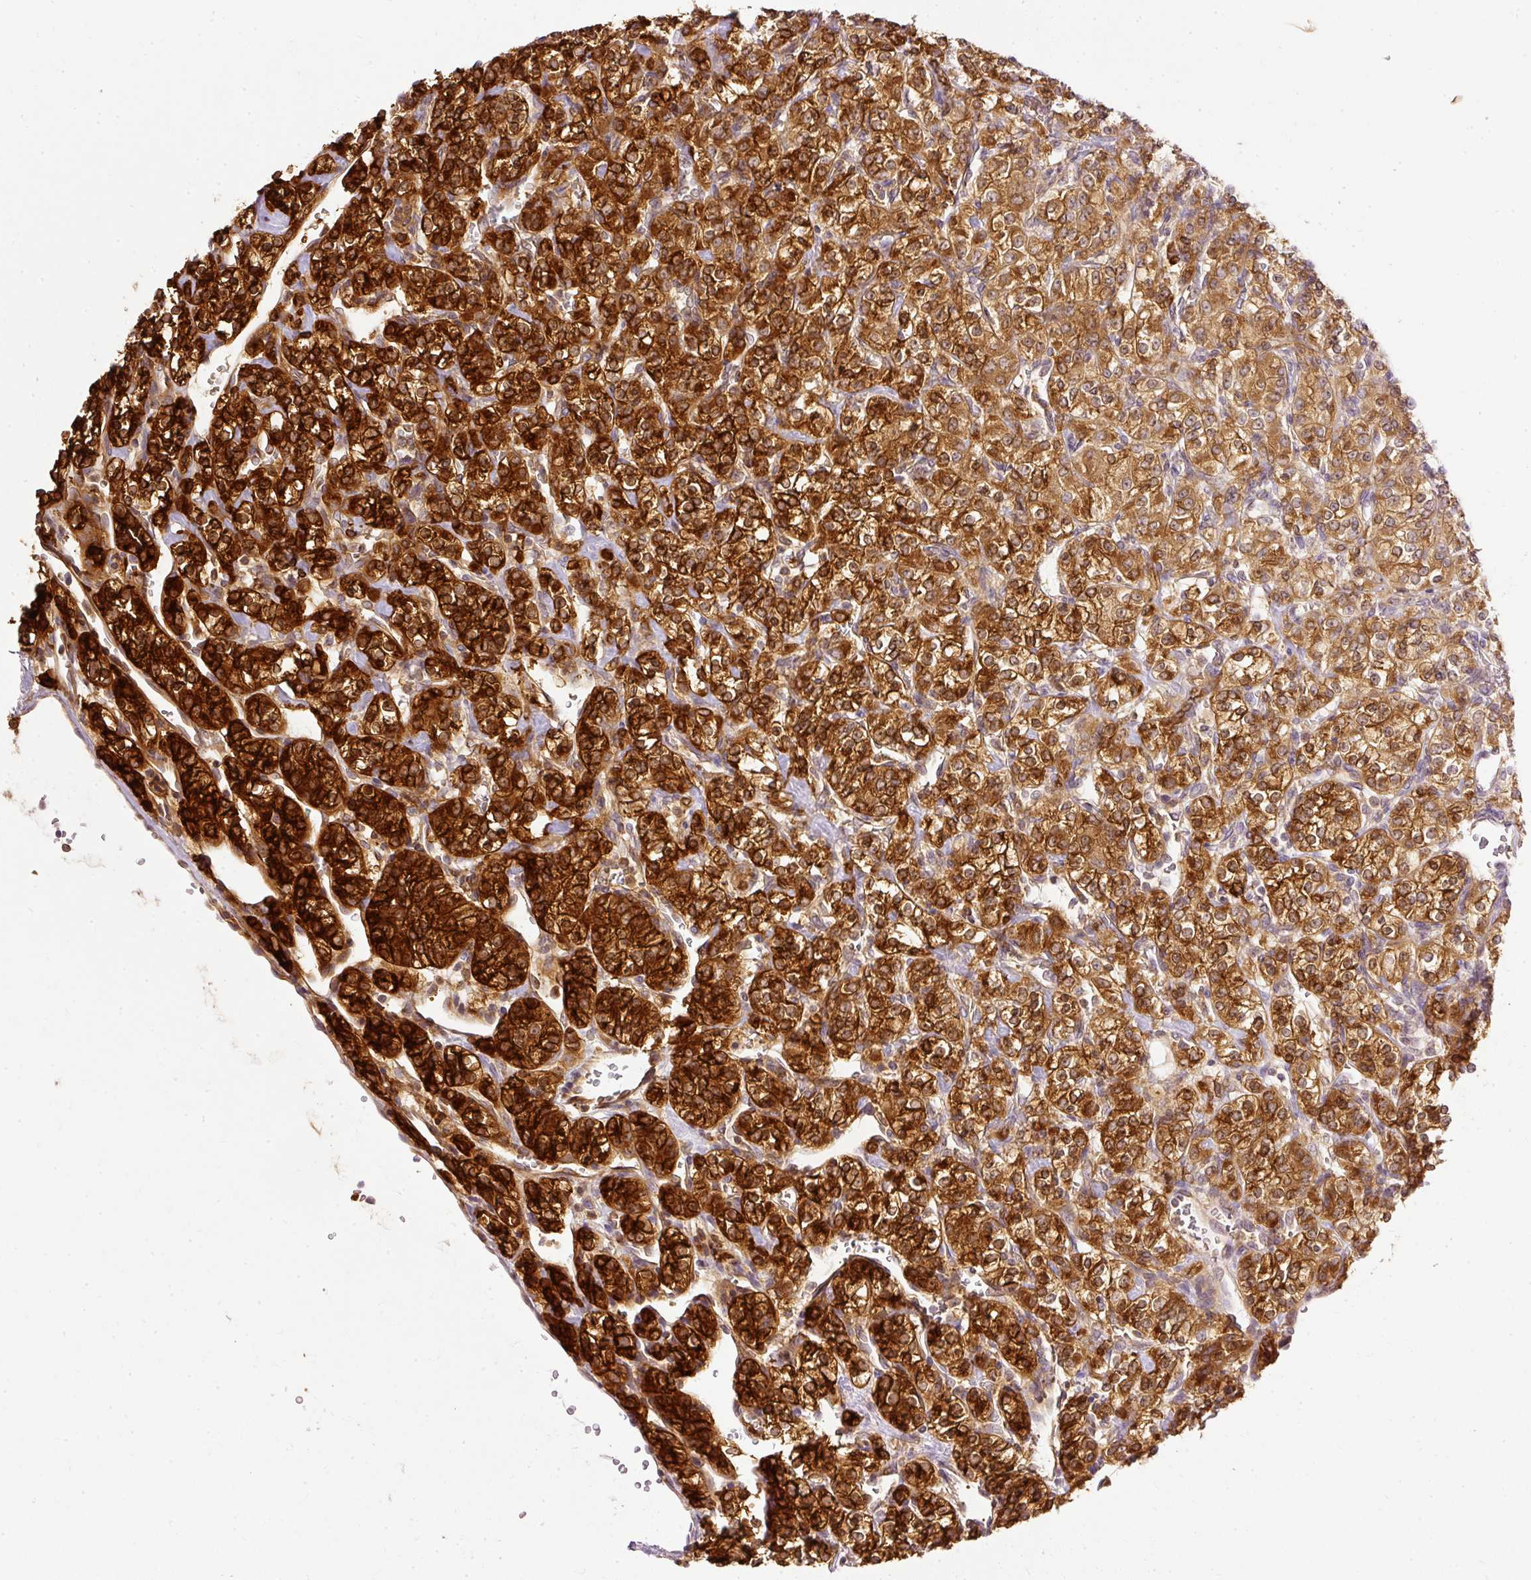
{"staining": {"intensity": "strong", "quantity": ">75%", "location": "cytoplasmic/membranous"}, "tissue": "renal cancer", "cell_type": "Tumor cells", "image_type": "cancer", "snomed": [{"axis": "morphology", "description": "Adenocarcinoma, NOS"}, {"axis": "topography", "description": "Kidney"}], "caption": "Renal cancer stained with immunohistochemistry (IHC) demonstrates strong cytoplasmic/membranous staining in about >75% of tumor cells.", "gene": "ARMH3", "patient": {"sex": "male", "age": 77}}